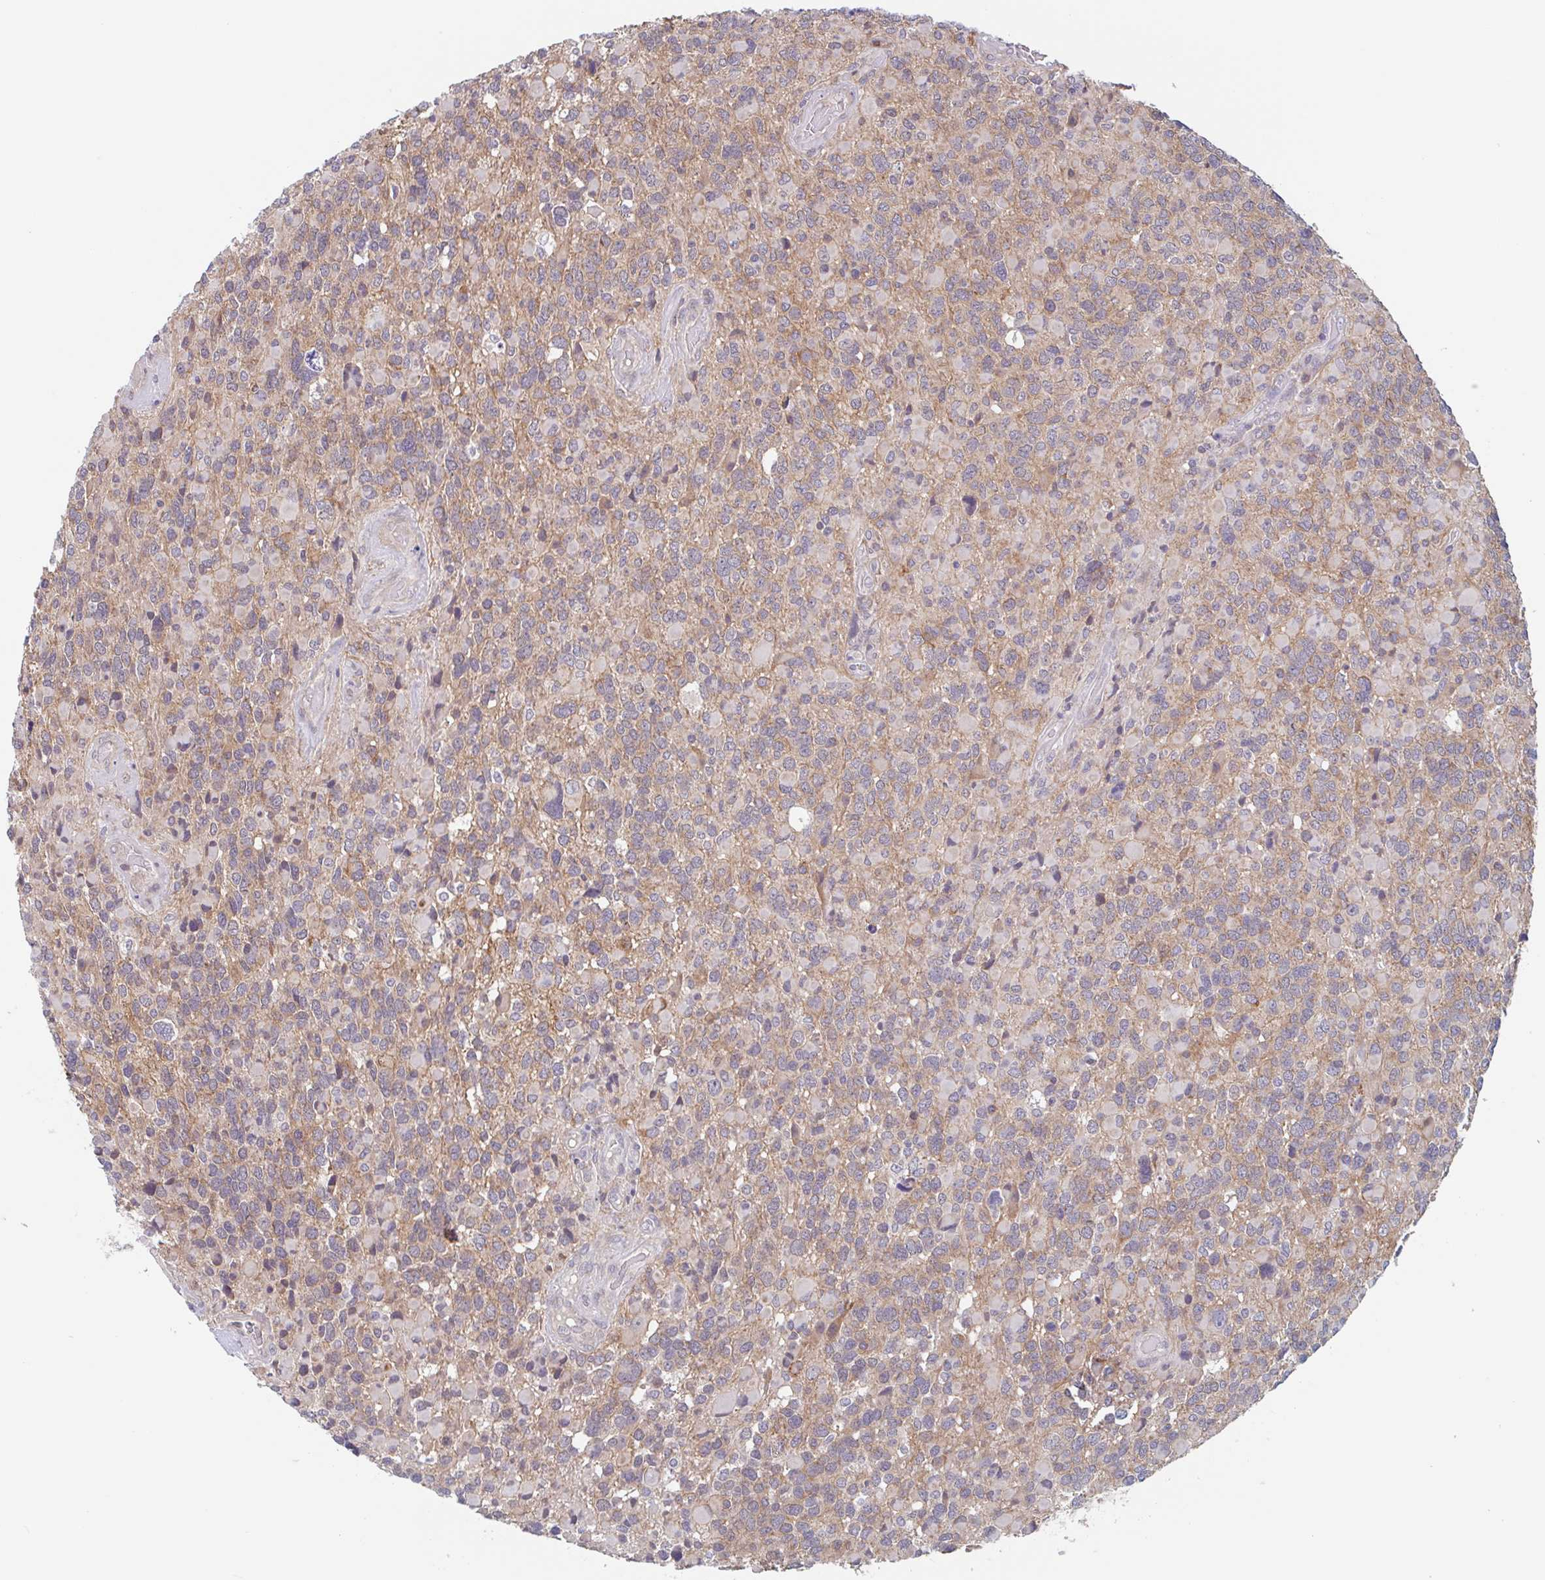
{"staining": {"intensity": "weak", "quantity": "25%-75%", "location": "cytoplasmic/membranous"}, "tissue": "glioma", "cell_type": "Tumor cells", "image_type": "cancer", "snomed": [{"axis": "morphology", "description": "Glioma, malignant, High grade"}, {"axis": "topography", "description": "Brain"}], "caption": "IHC staining of glioma, which shows low levels of weak cytoplasmic/membranous staining in approximately 25%-75% of tumor cells indicating weak cytoplasmic/membranous protein positivity. The staining was performed using DAB (brown) for protein detection and nuclei were counterstained in hematoxylin (blue).", "gene": "SURF1", "patient": {"sex": "female", "age": 40}}